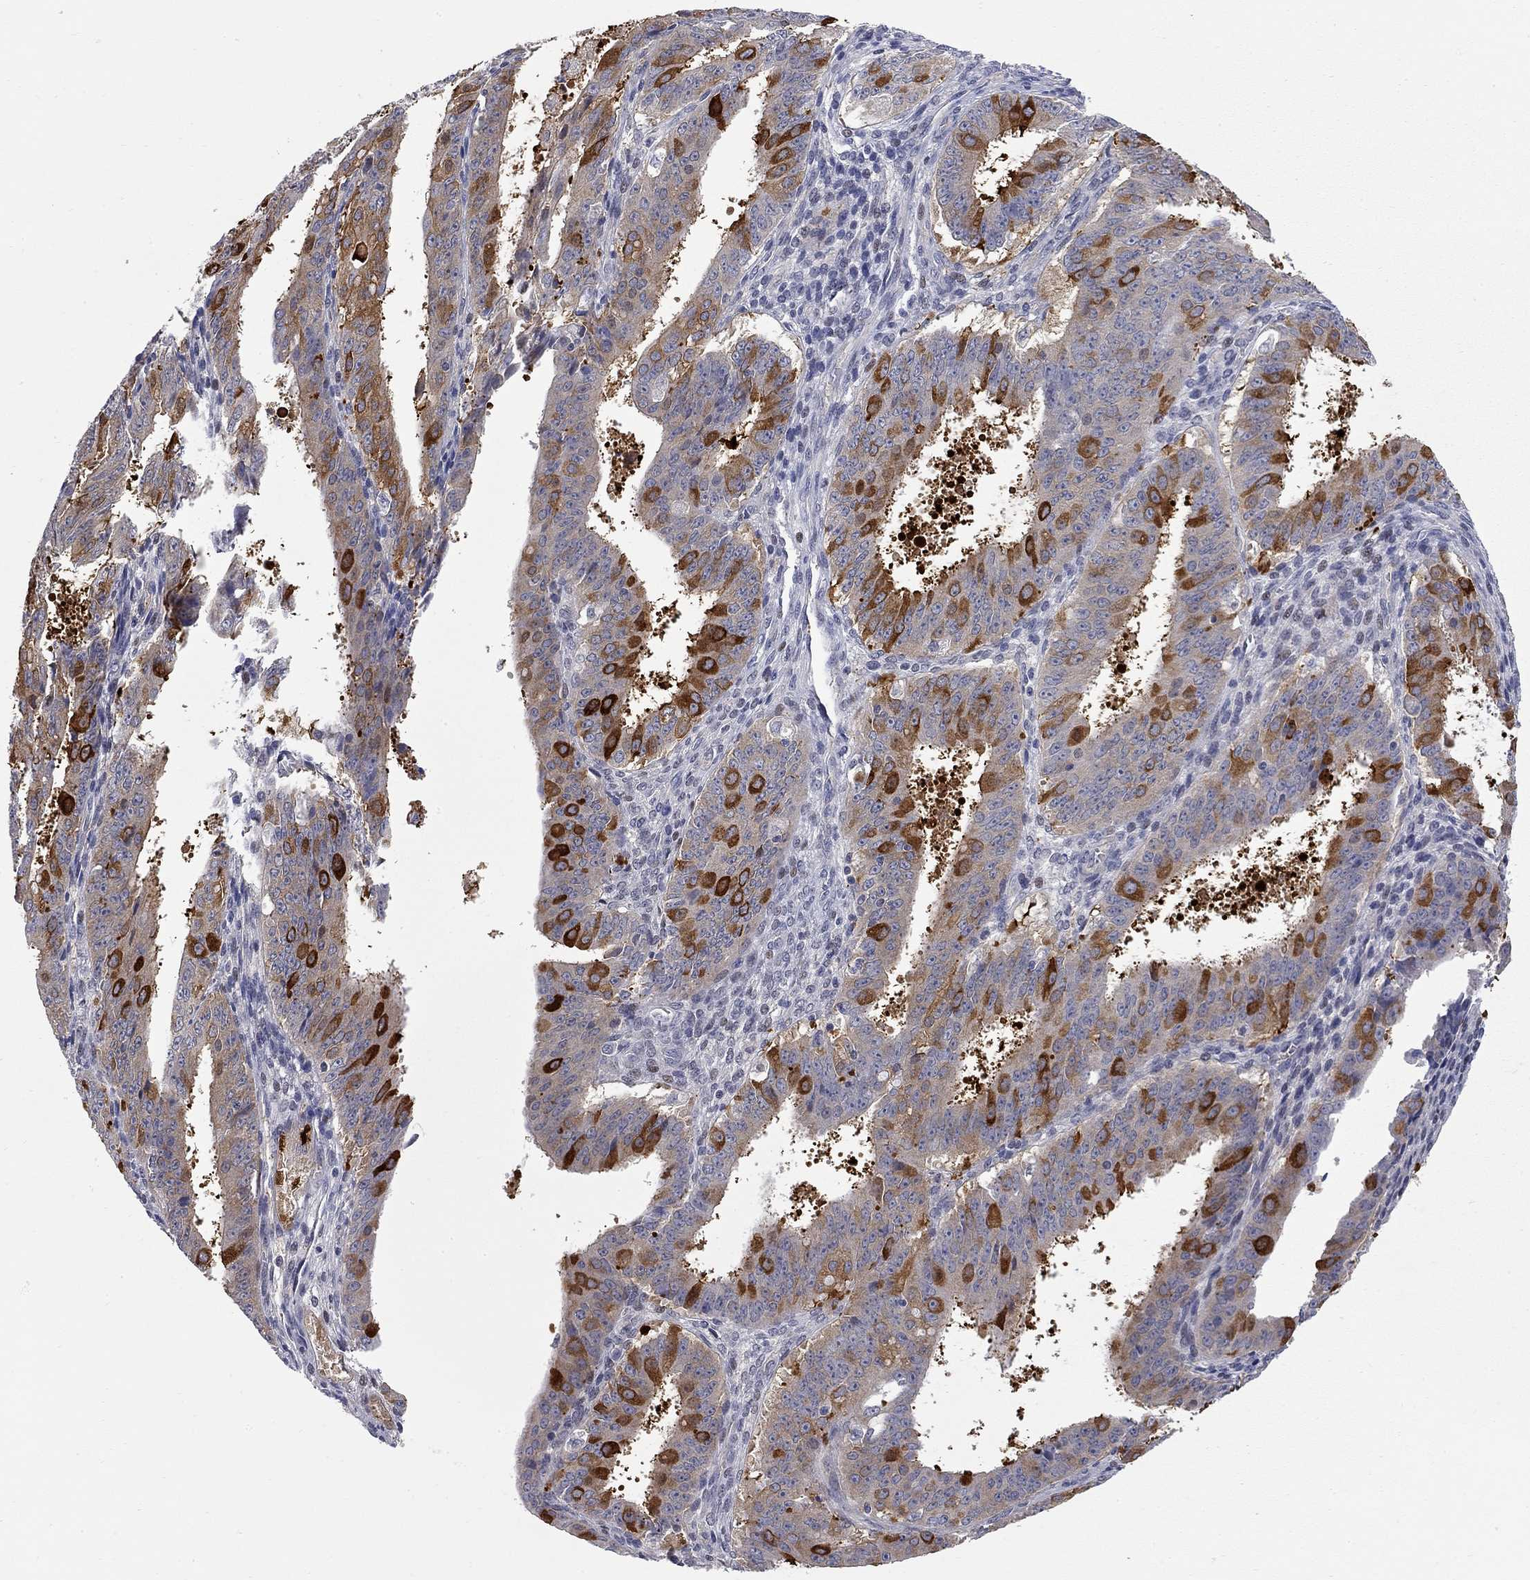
{"staining": {"intensity": "strong", "quantity": "<25%", "location": "cytoplasmic/membranous"}, "tissue": "ovarian cancer", "cell_type": "Tumor cells", "image_type": "cancer", "snomed": [{"axis": "morphology", "description": "Carcinoma, endometroid"}, {"axis": "topography", "description": "Ovary"}], "caption": "Immunohistochemical staining of human ovarian cancer shows medium levels of strong cytoplasmic/membranous protein positivity in about <25% of tumor cells.", "gene": "GALNT8", "patient": {"sex": "female", "age": 42}}